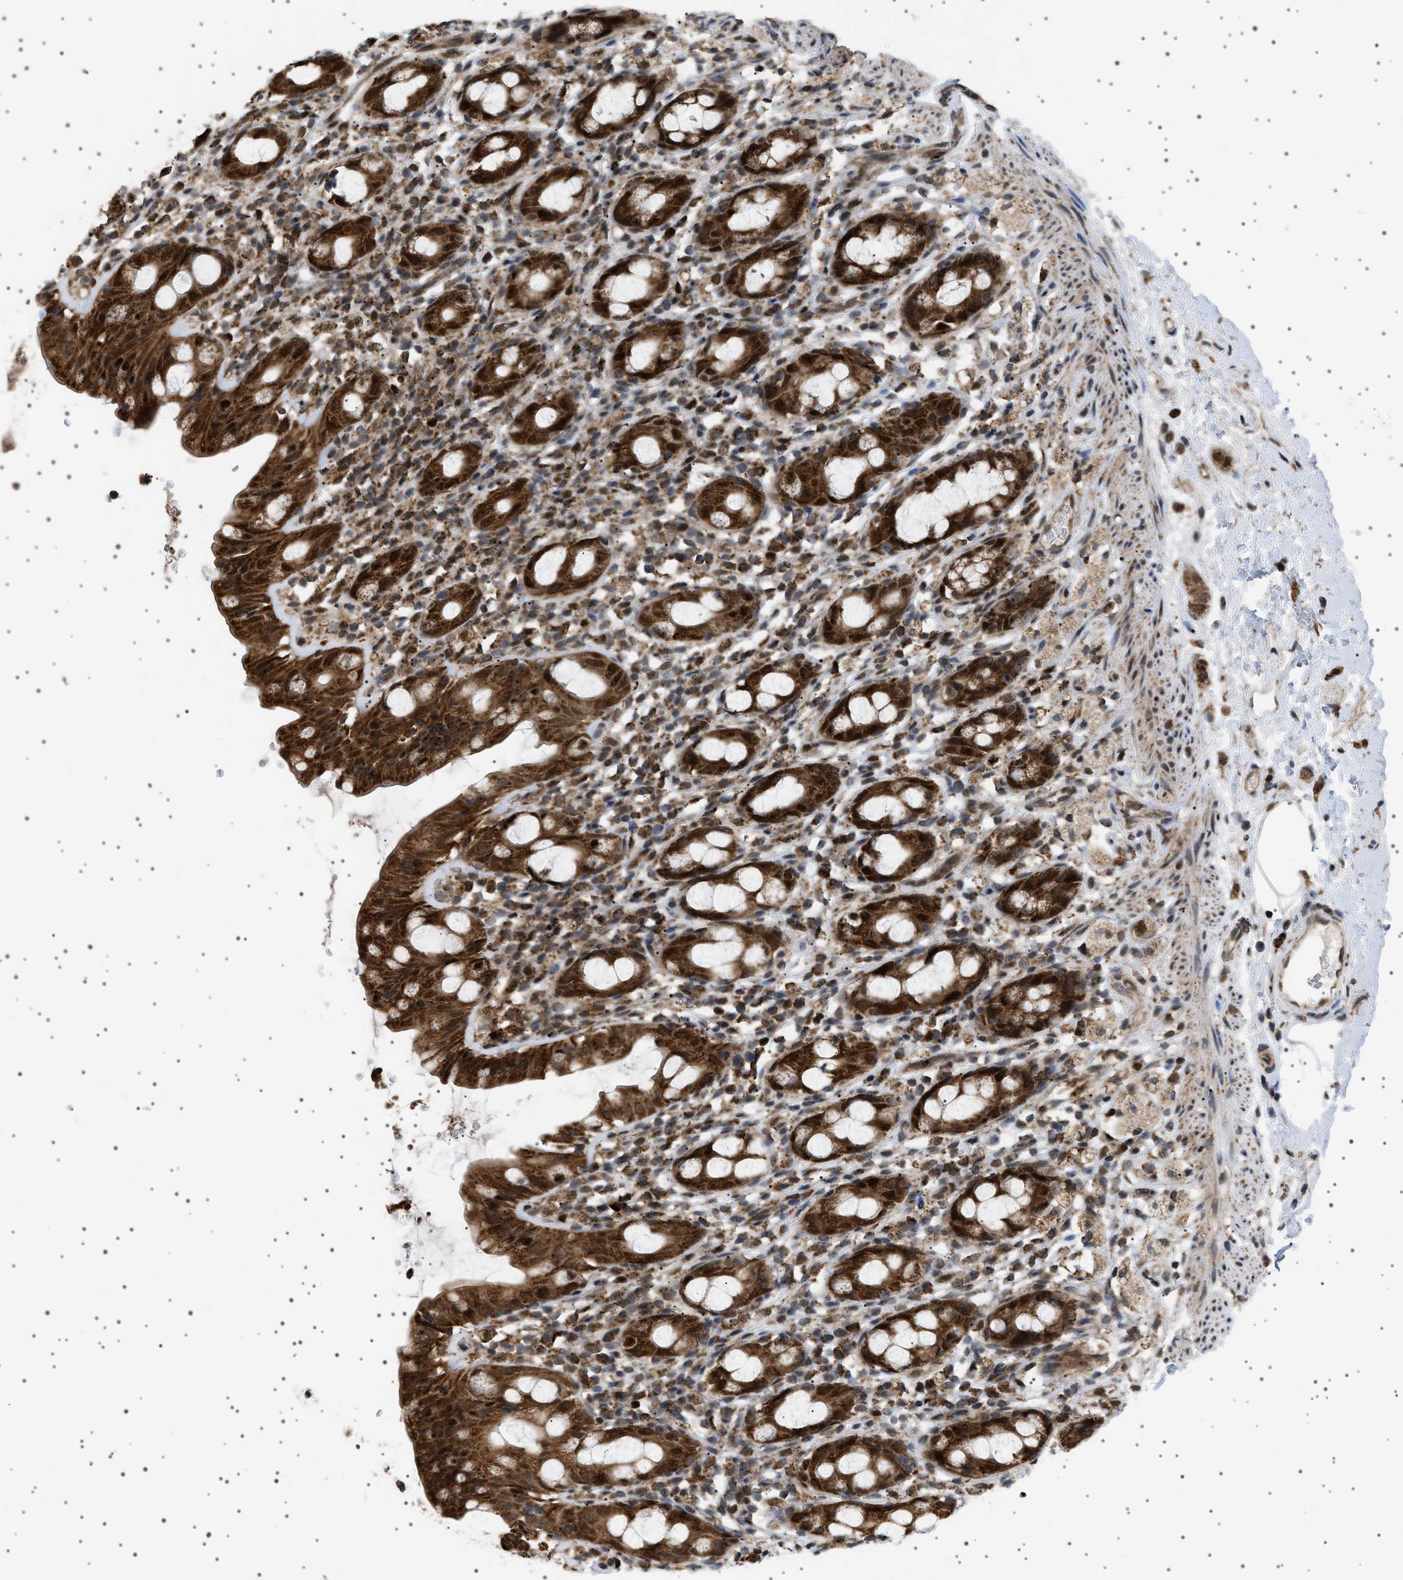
{"staining": {"intensity": "strong", "quantity": ">75%", "location": "cytoplasmic/membranous,nuclear"}, "tissue": "rectum", "cell_type": "Glandular cells", "image_type": "normal", "snomed": [{"axis": "morphology", "description": "Normal tissue, NOS"}, {"axis": "topography", "description": "Rectum"}], "caption": "Protein analysis of unremarkable rectum demonstrates strong cytoplasmic/membranous,nuclear expression in about >75% of glandular cells.", "gene": "MELK", "patient": {"sex": "male", "age": 44}}